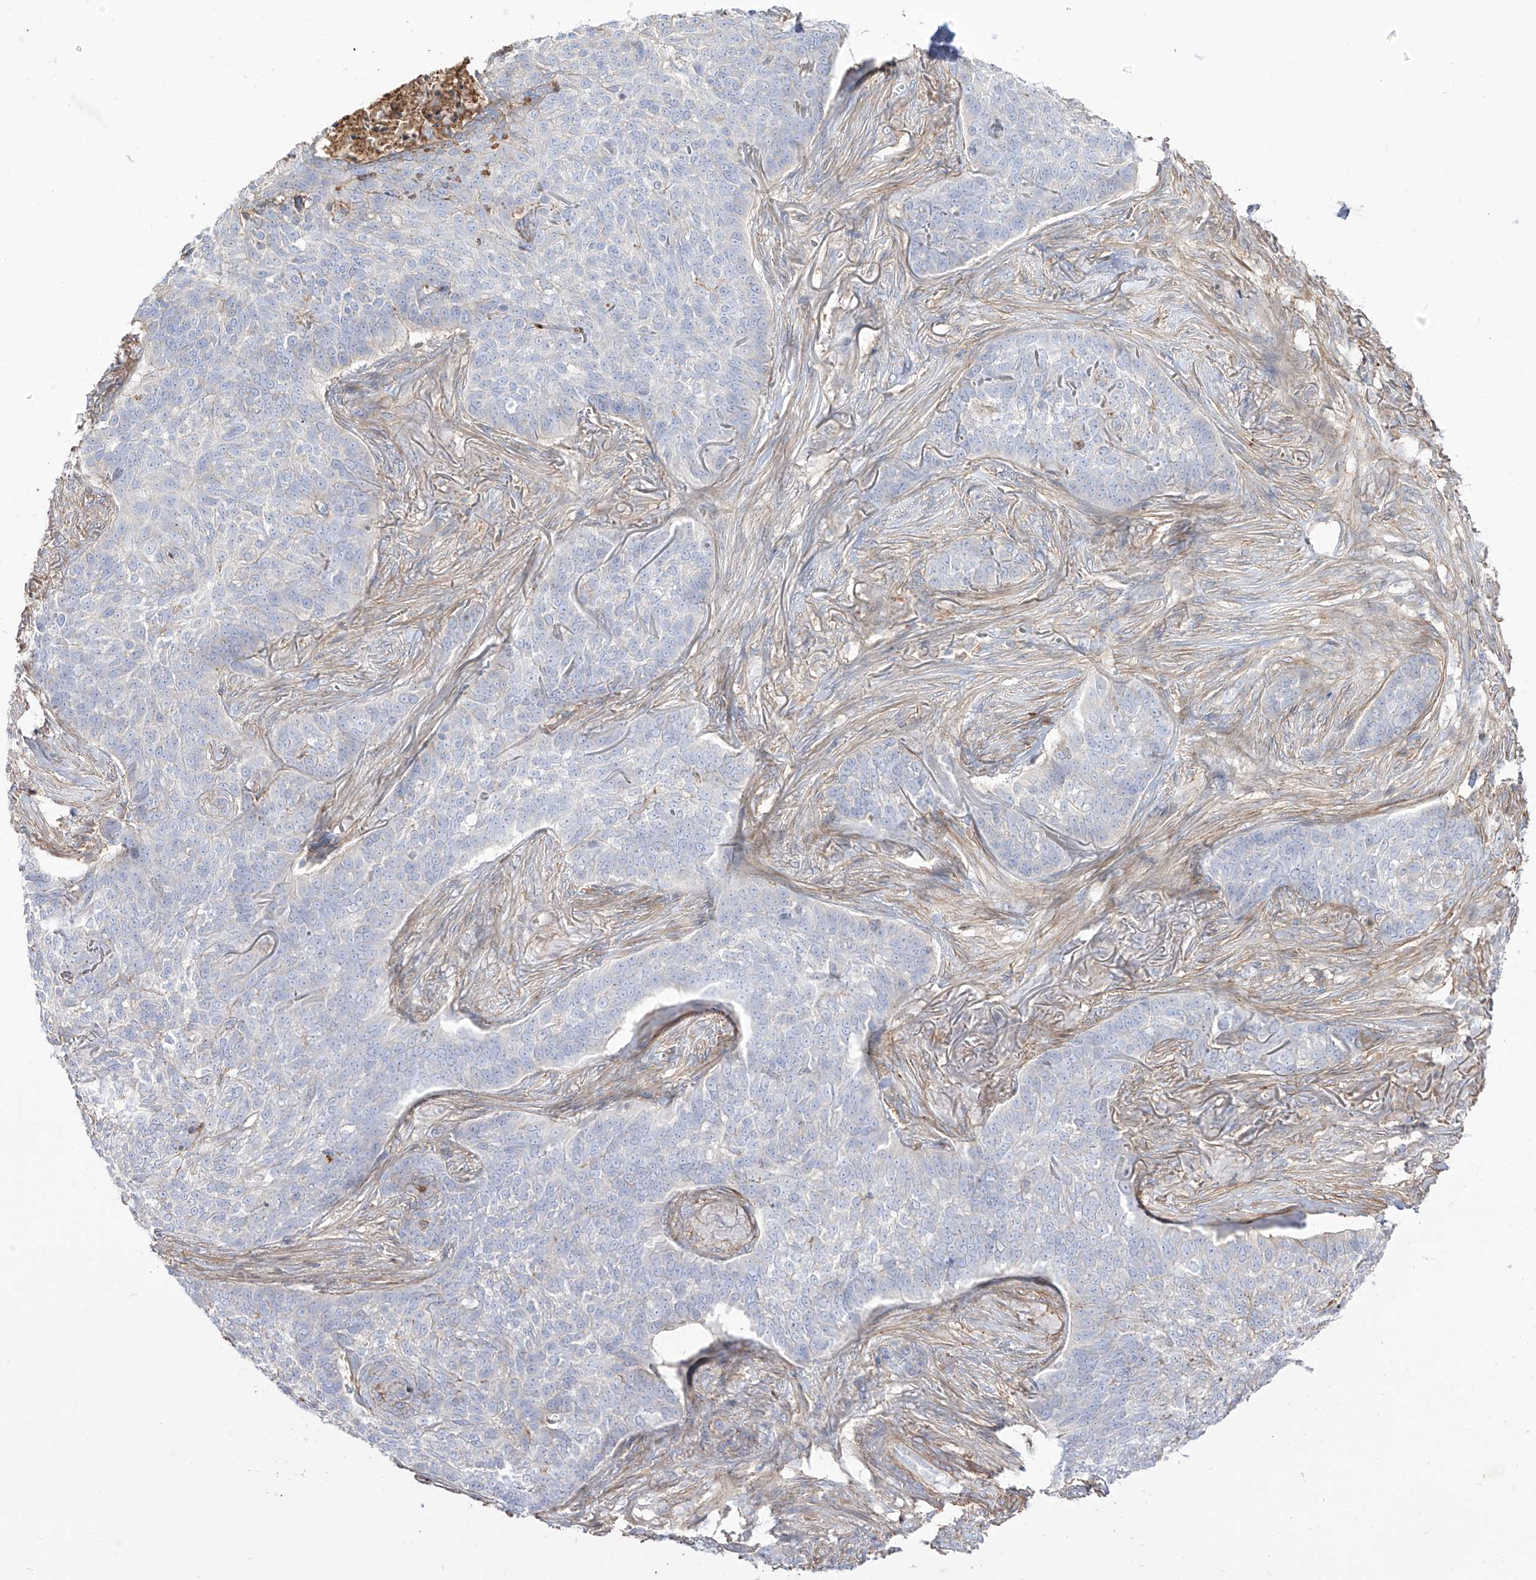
{"staining": {"intensity": "negative", "quantity": "none", "location": "none"}, "tissue": "skin cancer", "cell_type": "Tumor cells", "image_type": "cancer", "snomed": [{"axis": "morphology", "description": "Basal cell carcinoma"}, {"axis": "topography", "description": "Skin"}], "caption": "This is an IHC micrograph of human skin basal cell carcinoma. There is no staining in tumor cells.", "gene": "ZGRF1", "patient": {"sex": "male", "age": 85}}